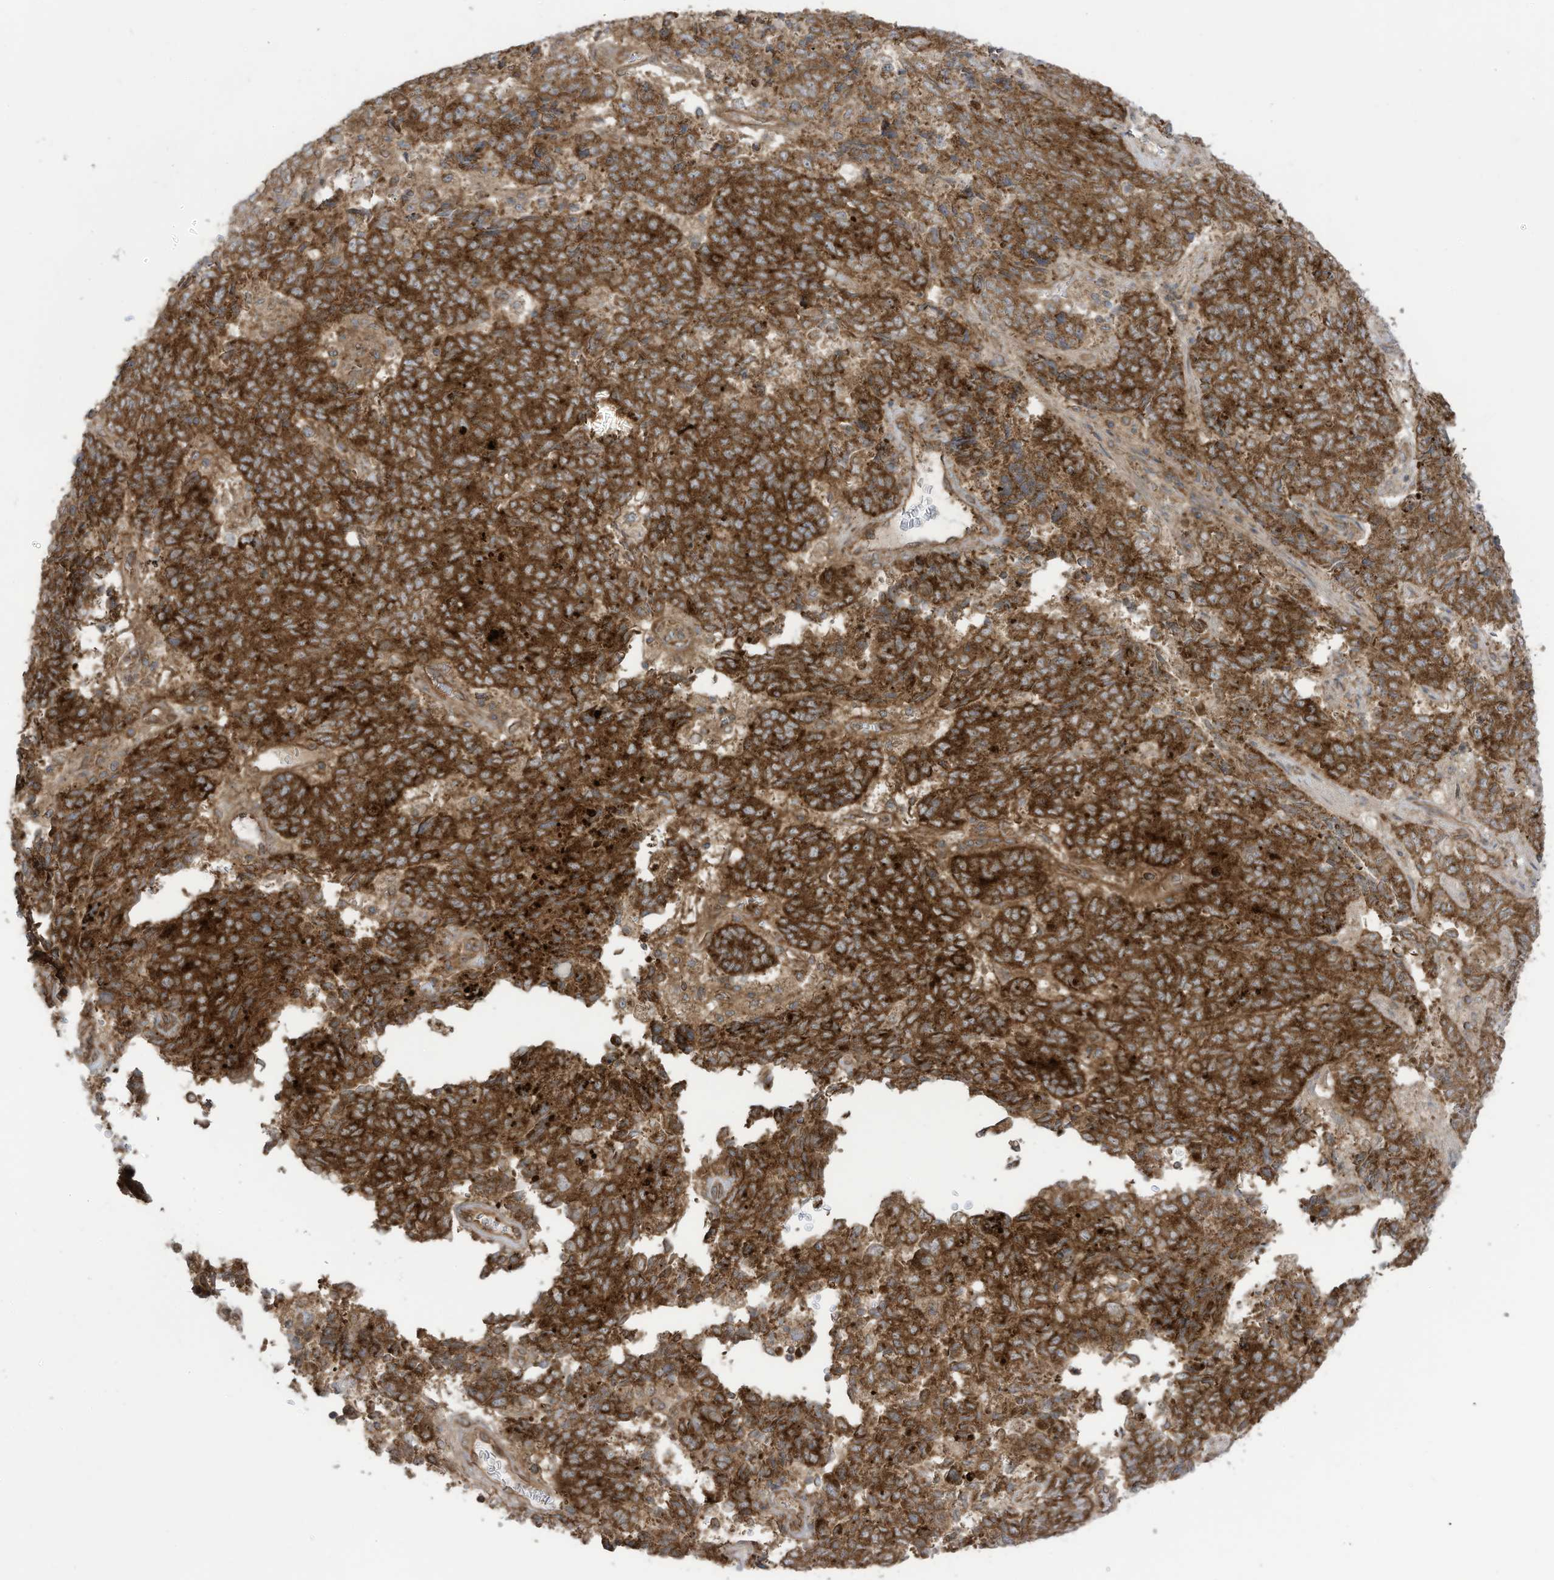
{"staining": {"intensity": "strong", "quantity": ">75%", "location": "cytoplasmic/membranous"}, "tissue": "endometrial cancer", "cell_type": "Tumor cells", "image_type": "cancer", "snomed": [{"axis": "morphology", "description": "Adenocarcinoma, NOS"}, {"axis": "topography", "description": "Endometrium"}], "caption": "Immunohistochemistry (IHC) of human endometrial cancer reveals high levels of strong cytoplasmic/membranous expression in about >75% of tumor cells.", "gene": "REPS1", "patient": {"sex": "female", "age": 80}}